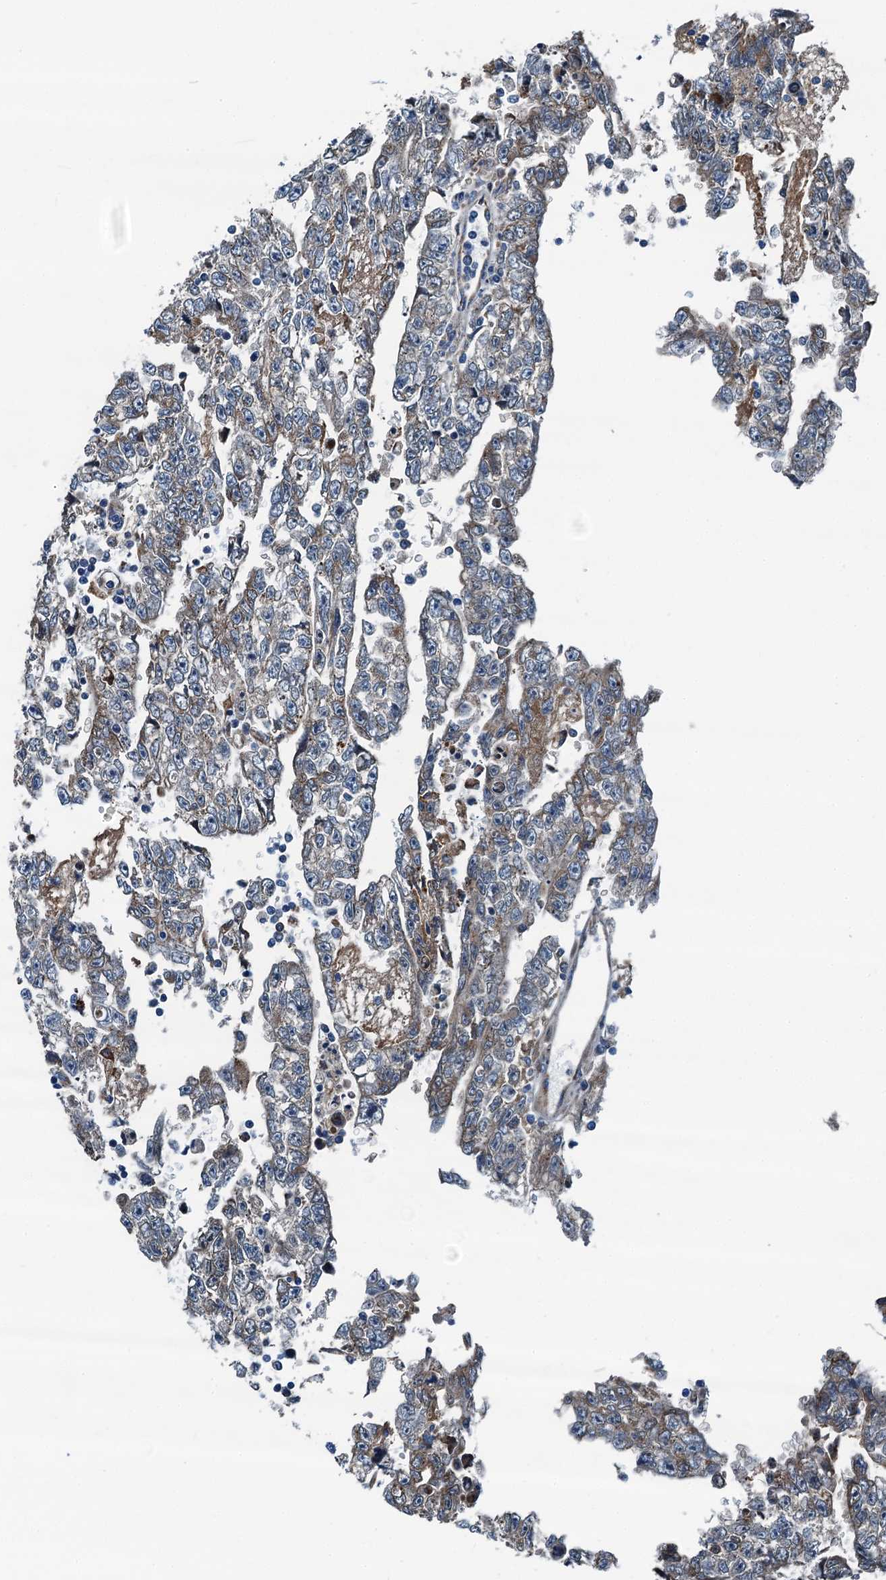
{"staining": {"intensity": "weak", "quantity": "25%-75%", "location": "cytoplasmic/membranous"}, "tissue": "testis cancer", "cell_type": "Tumor cells", "image_type": "cancer", "snomed": [{"axis": "morphology", "description": "Carcinoma, Embryonal, NOS"}, {"axis": "topography", "description": "Testis"}], "caption": "Protein expression analysis of testis cancer reveals weak cytoplasmic/membranous staining in approximately 25%-75% of tumor cells.", "gene": "TAMALIN", "patient": {"sex": "male", "age": 25}}